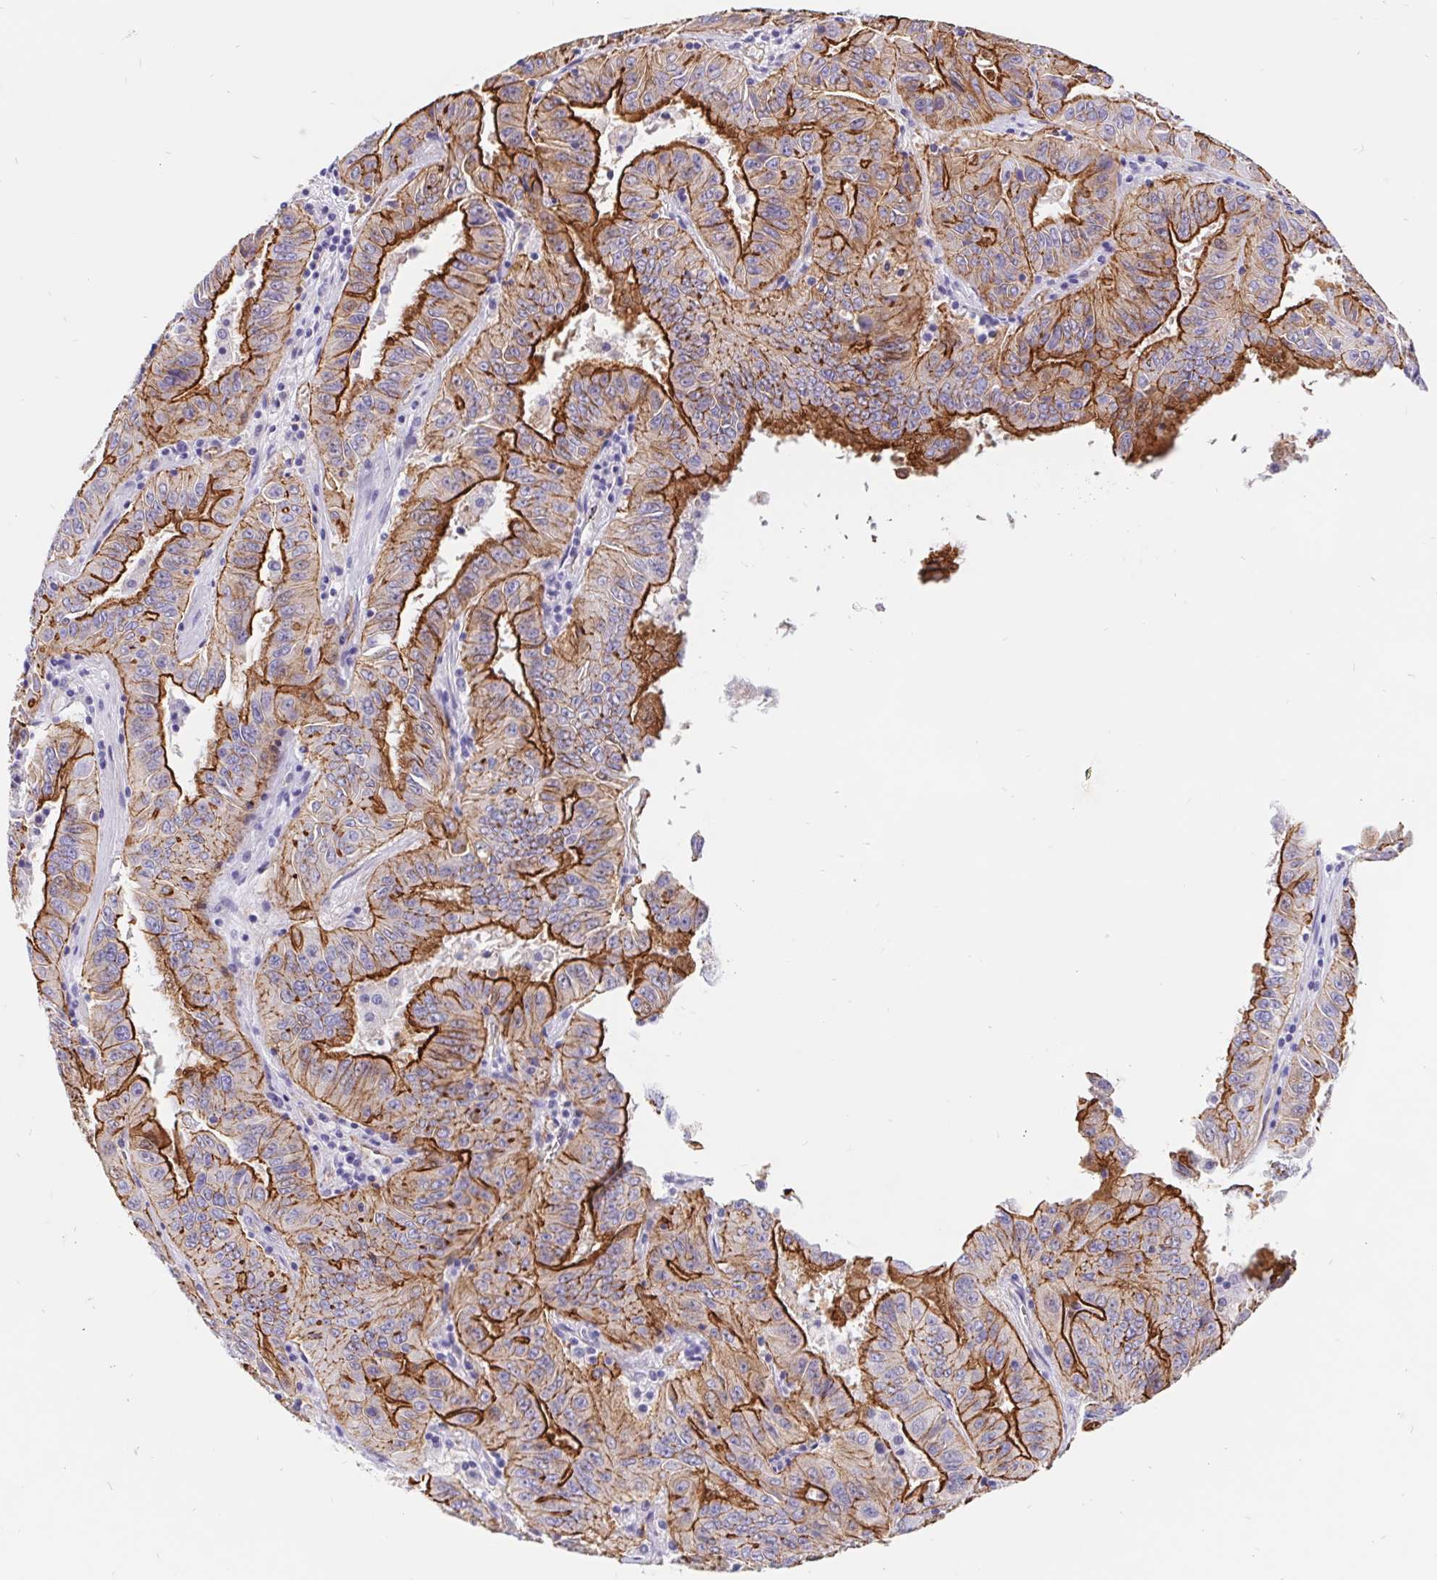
{"staining": {"intensity": "strong", "quantity": "25%-75%", "location": "cytoplasmic/membranous"}, "tissue": "pancreatic cancer", "cell_type": "Tumor cells", "image_type": "cancer", "snomed": [{"axis": "morphology", "description": "Adenocarcinoma, NOS"}, {"axis": "topography", "description": "Pancreas"}], "caption": "Pancreatic cancer (adenocarcinoma) was stained to show a protein in brown. There is high levels of strong cytoplasmic/membranous expression in about 25%-75% of tumor cells.", "gene": "LIMCH1", "patient": {"sex": "male", "age": 63}}